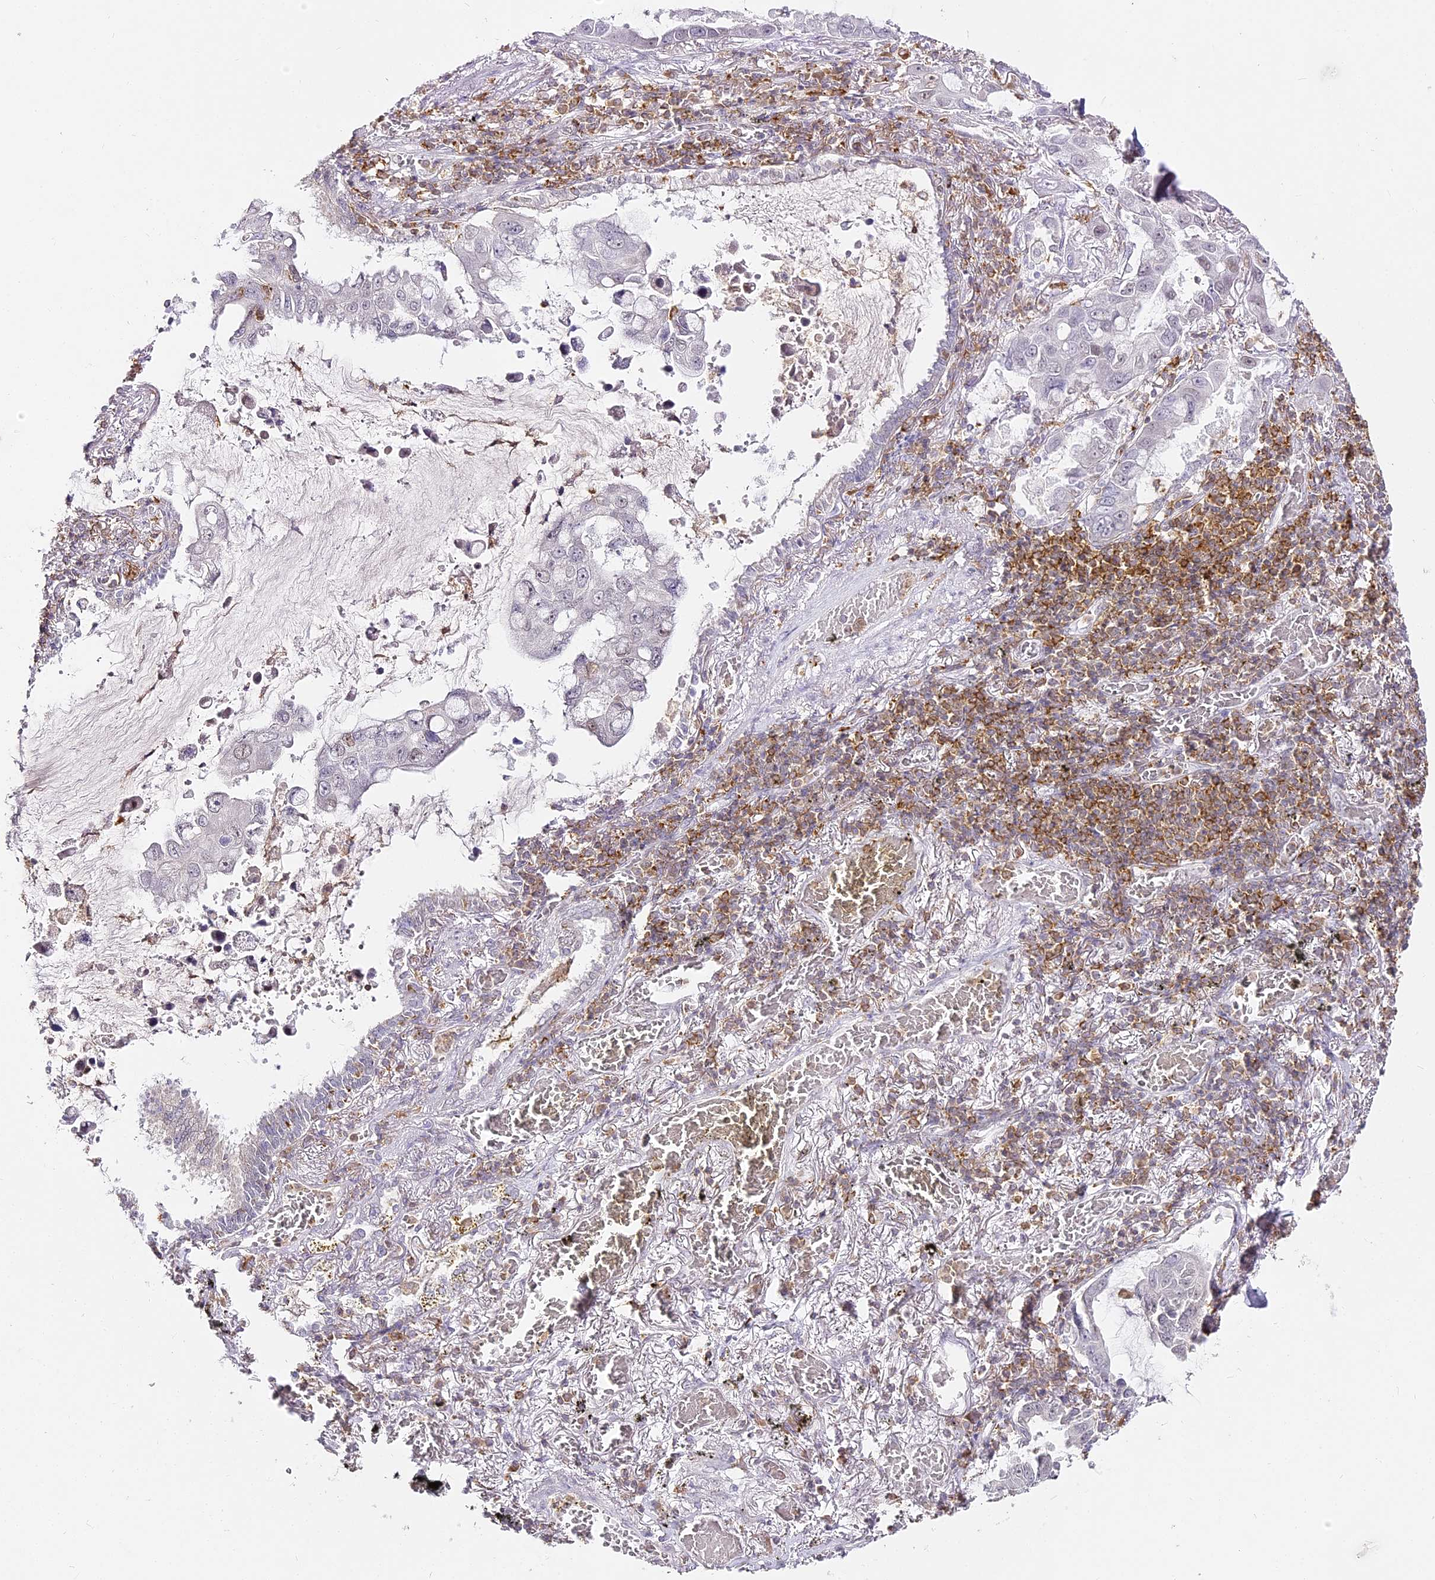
{"staining": {"intensity": "weak", "quantity": "<25%", "location": "nuclear"}, "tissue": "lung cancer", "cell_type": "Tumor cells", "image_type": "cancer", "snomed": [{"axis": "morphology", "description": "Adenocarcinoma, NOS"}, {"axis": "topography", "description": "Lung"}], "caption": "Photomicrograph shows no protein staining in tumor cells of lung cancer tissue.", "gene": "DOCK2", "patient": {"sex": "male", "age": 64}}